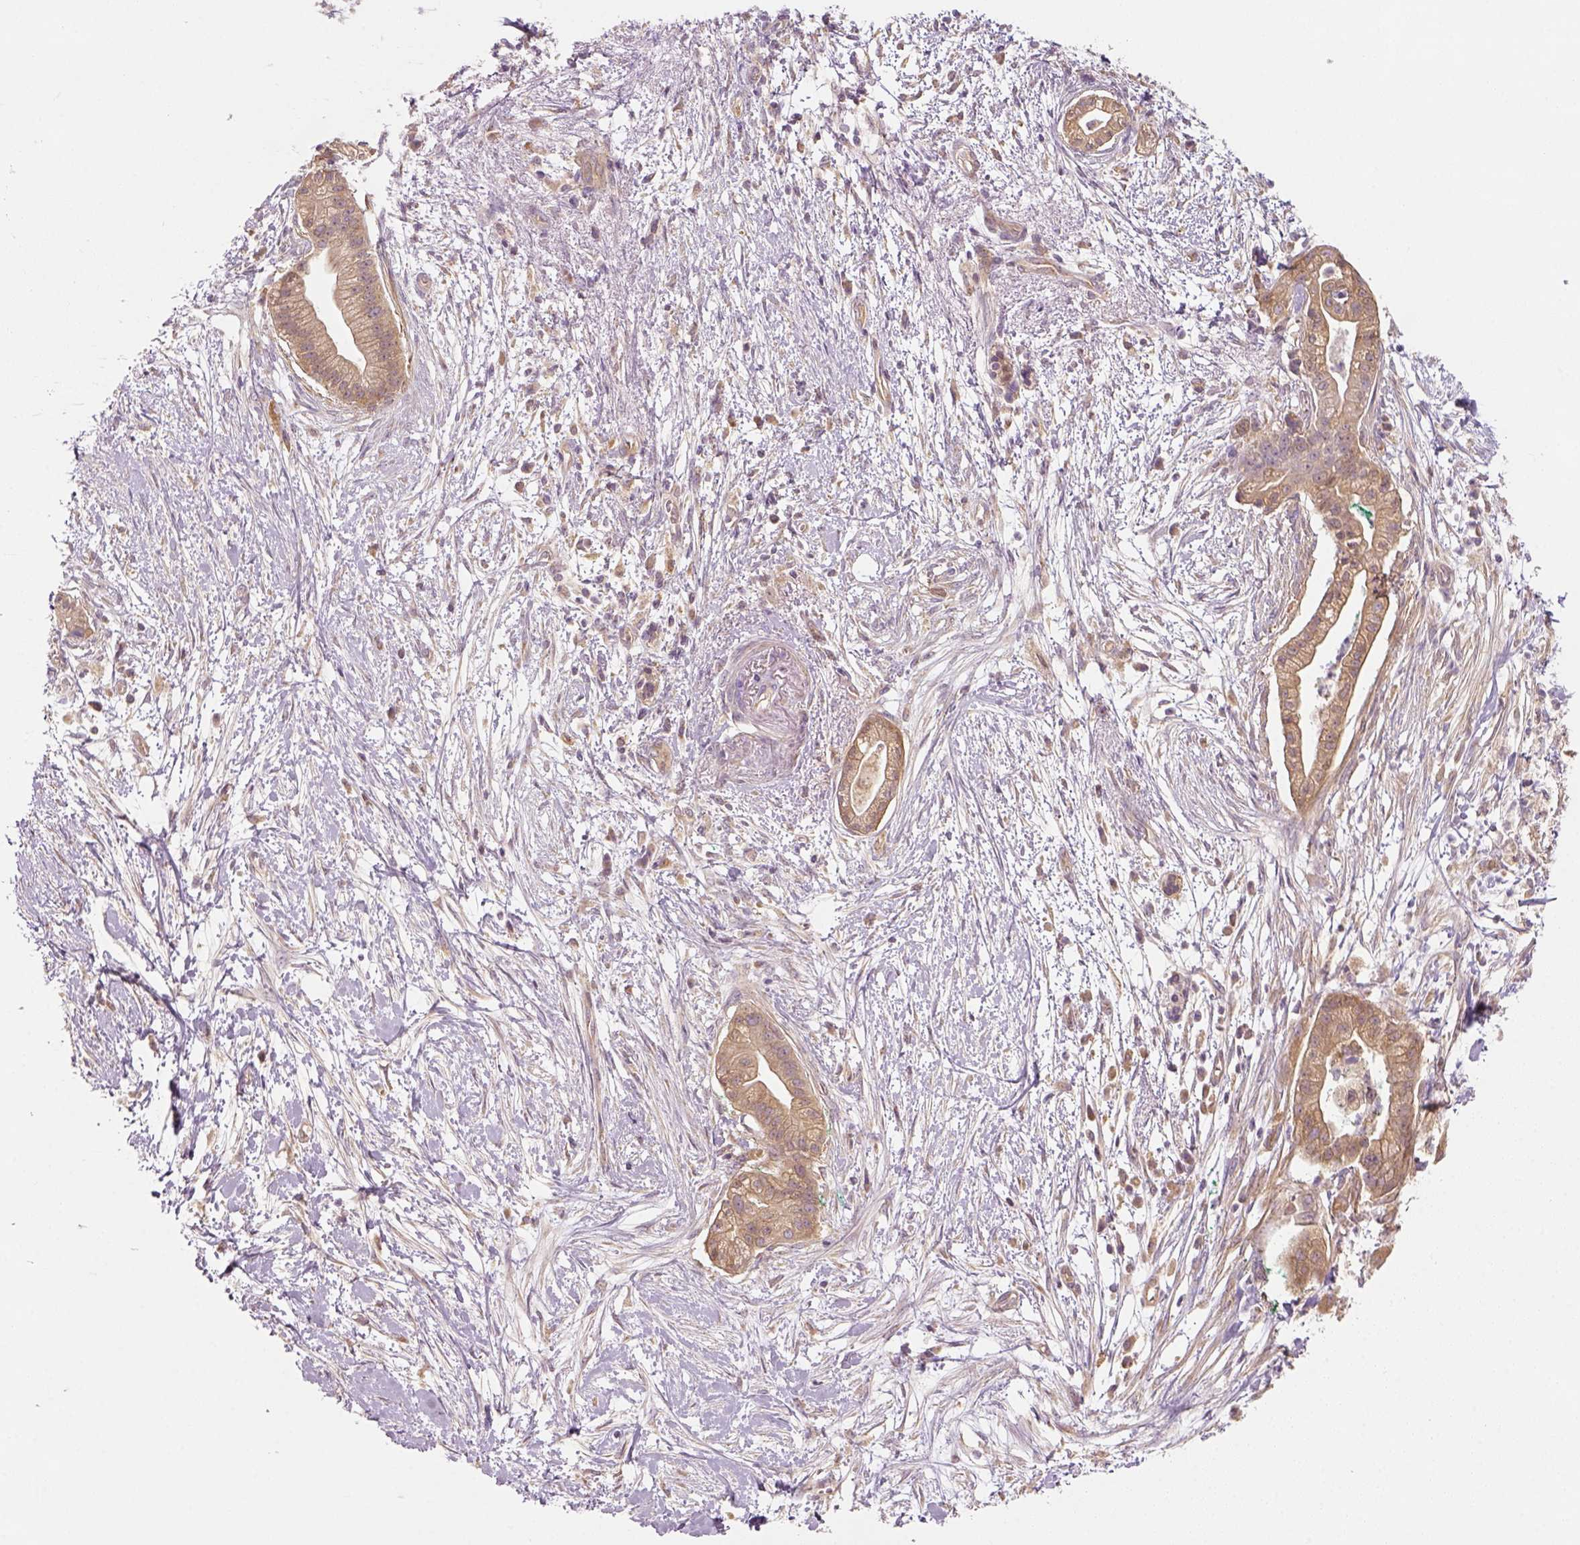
{"staining": {"intensity": "weak", "quantity": ">75%", "location": "cytoplasmic/membranous"}, "tissue": "pancreatic cancer", "cell_type": "Tumor cells", "image_type": "cancer", "snomed": [{"axis": "morphology", "description": "Normal tissue, NOS"}, {"axis": "morphology", "description": "Adenocarcinoma, NOS"}, {"axis": "topography", "description": "Lymph node"}, {"axis": "topography", "description": "Pancreas"}], "caption": "DAB (3,3'-diaminobenzidine) immunohistochemical staining of human adenocarcinoma (pancreatic) demonstrates weak cytoplasmic/membranous protein staining in about >75% of tumor cells.", "gene": "PAIP1", "patient": {"sex": "female", "age": 58}}